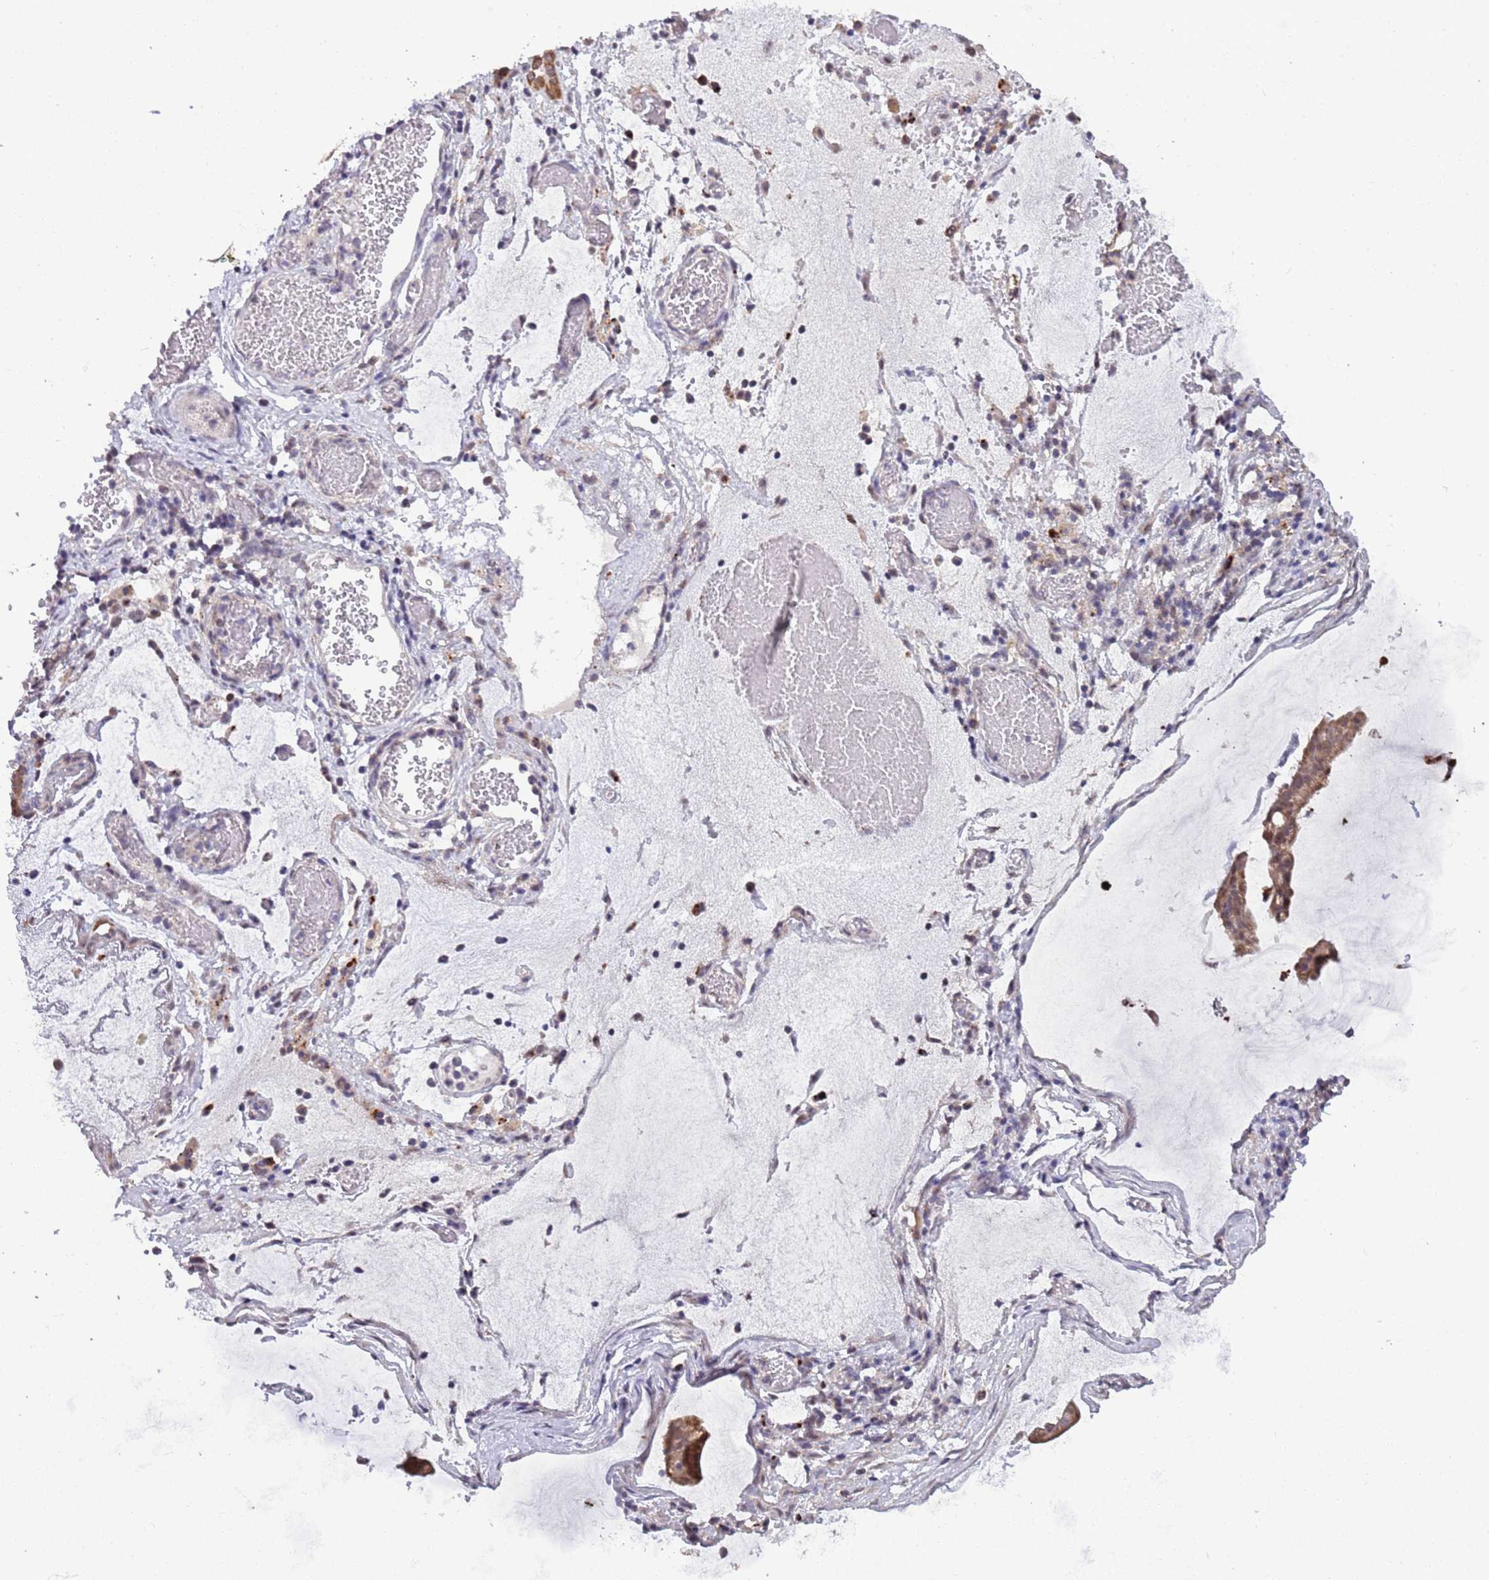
{"staining": {"intensity": "weak", "quantity": ">75%", "location": "cytoplasmic/membranous"}, "tissue": "ovarian cancer", "cell_type": "Tumor cells", "image_type": "cancer", "snomed": [{"axis": "morphology", "description": "Cystadenocarcinoma, mucinous, NOS"}, {"axis": "topography", "description": "Ovary"}], "caption": "High-magnification brightfield microscopy of mucinous cystadenocarcinoma (ovarian) stained with DAB (brown) and counterstained with hematoxylin (blue). tumor cells exhibit weak cytoplasmic/membranous positivity is seen in approximately>75% of cells.", "gene": "TRIM27", "patient": {"sex": "female", "age": 73}}